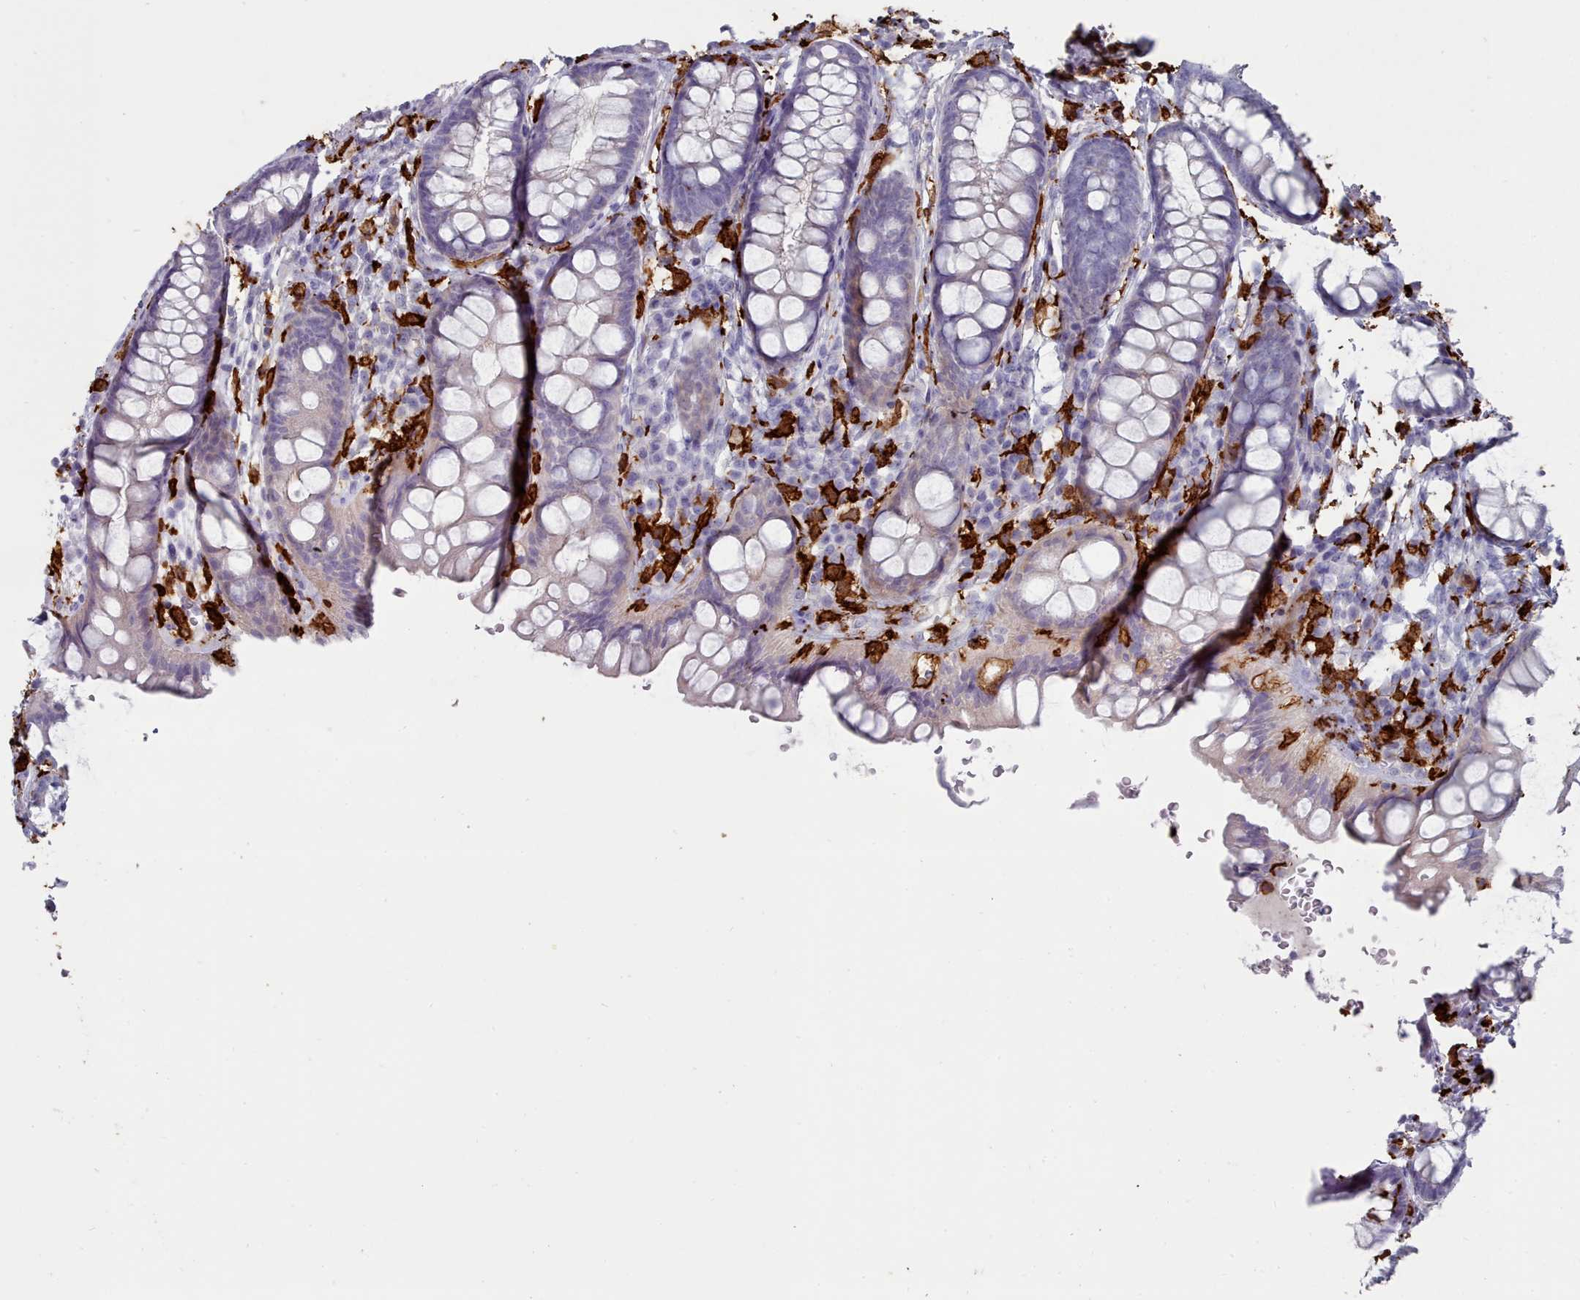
{"staining": {"intensity": "negative", "quantity": "none", "location": "none"}, "tissue": "rectum", "cell_type": "Glandular cells", "image_type": "normal", "snomed": [{"axis": "morphology", "description": "Normal tissue, NOS"}, {"axis": "topography", "description": "Rectum"}, {"axis": "topography", "description": "Peripheral nerve tissue"}], "caption": "Immunohistochemical staining of unremarkable human rectum displays no significant staining in glandular cells.", "gene": "AIF1", "patient": {"sex": "female", "age": 69}}